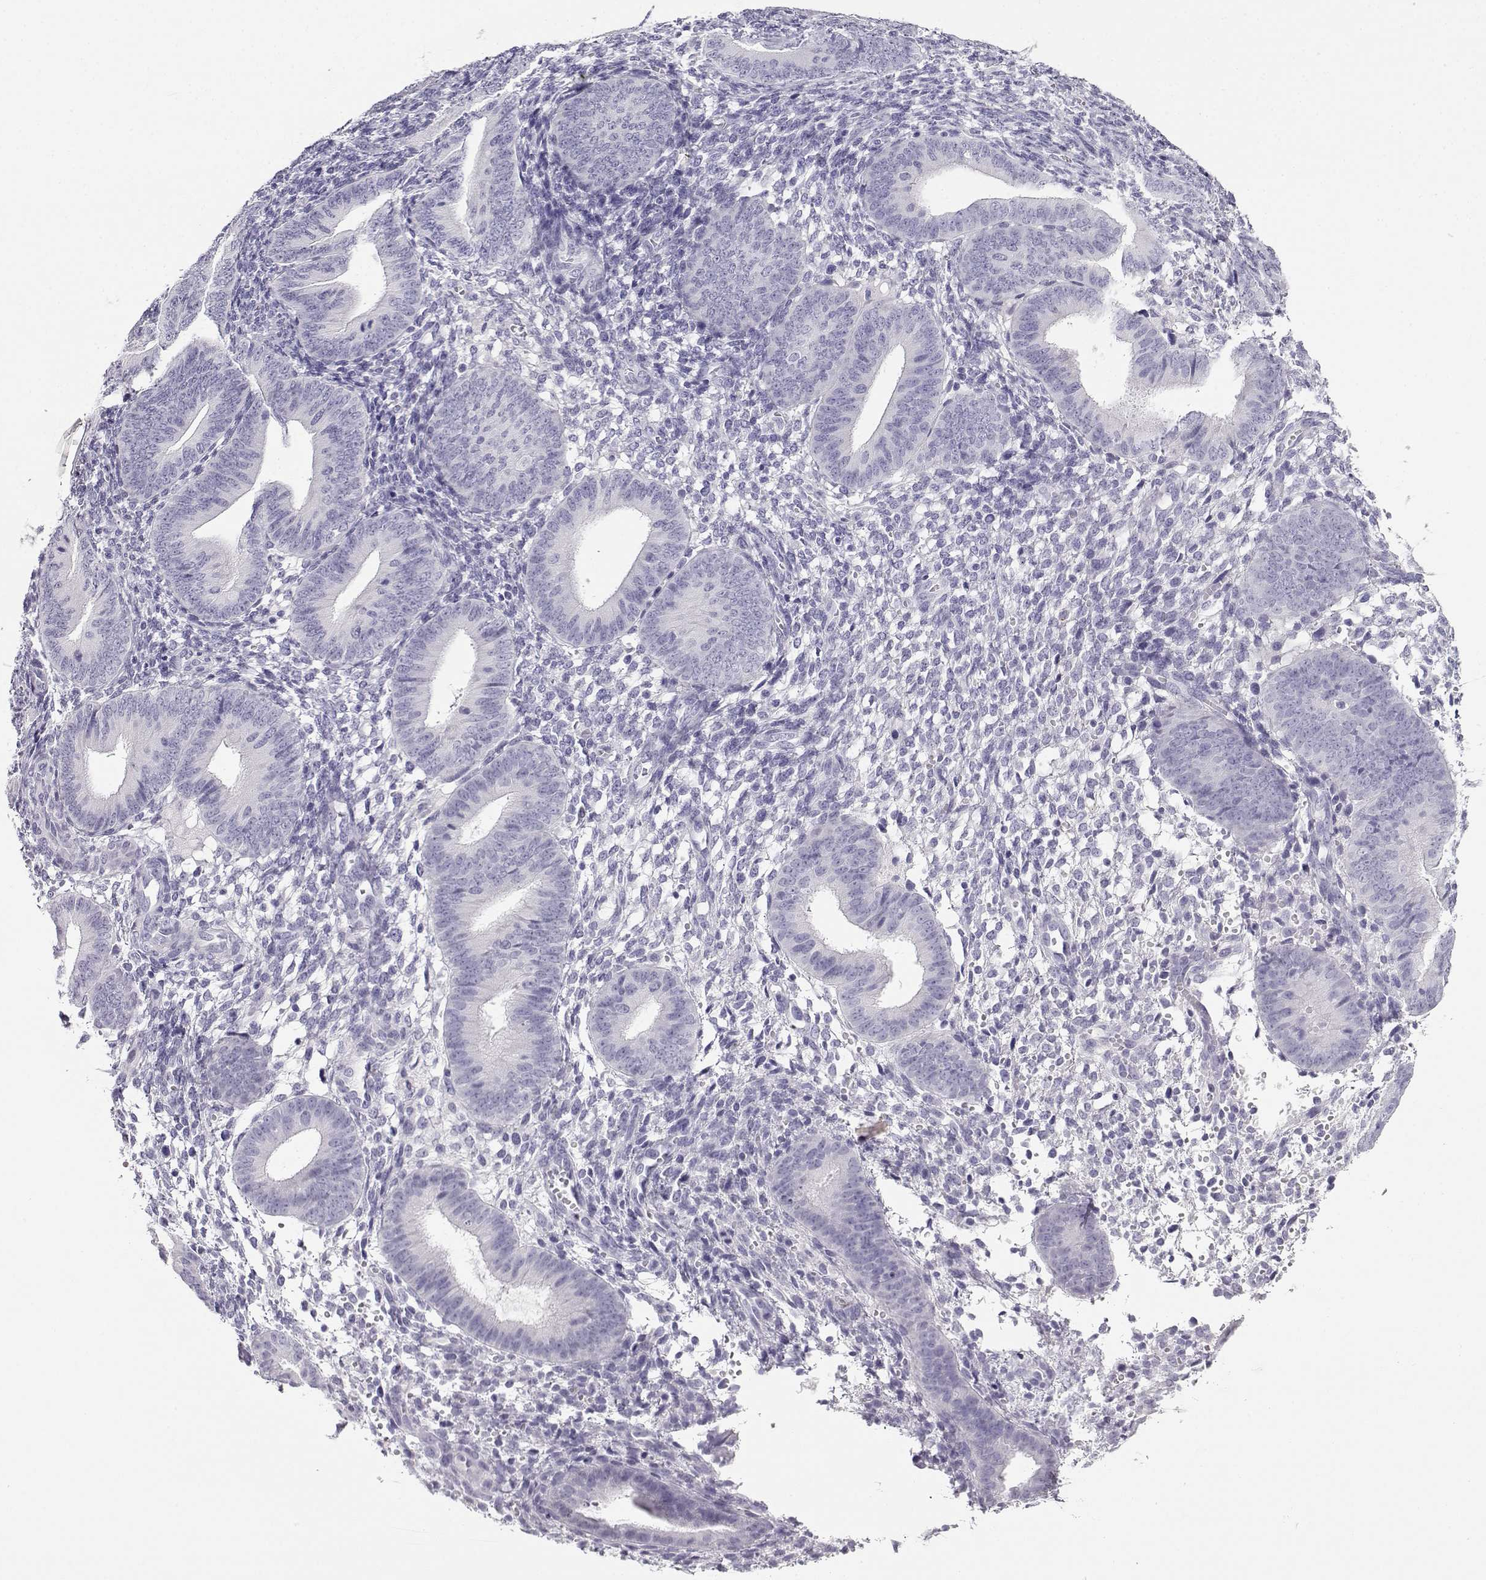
{"staining": {"intensity": "negative", "quantity": "none", "location": "none"}, "tissue": "endometrium", "cell_type": "Cells in endometrial stroma", "image_type": "normal", "snomed": [{"axis": "morphology", "description": "Normal tissue, NOS"}, {"axis": "topography", "description": "Endometrium"}], "caption": "DAB immunohistochemical staining of unremarkable human endometrium demonstrates no significant positivity in cells in endometrial stroma. The staining is performed using DAB brown chromogen with nuclei counter-stained in using hematoxylin.", "gene": "CABS1", "patient": {"sex": "female", "age": 39}}